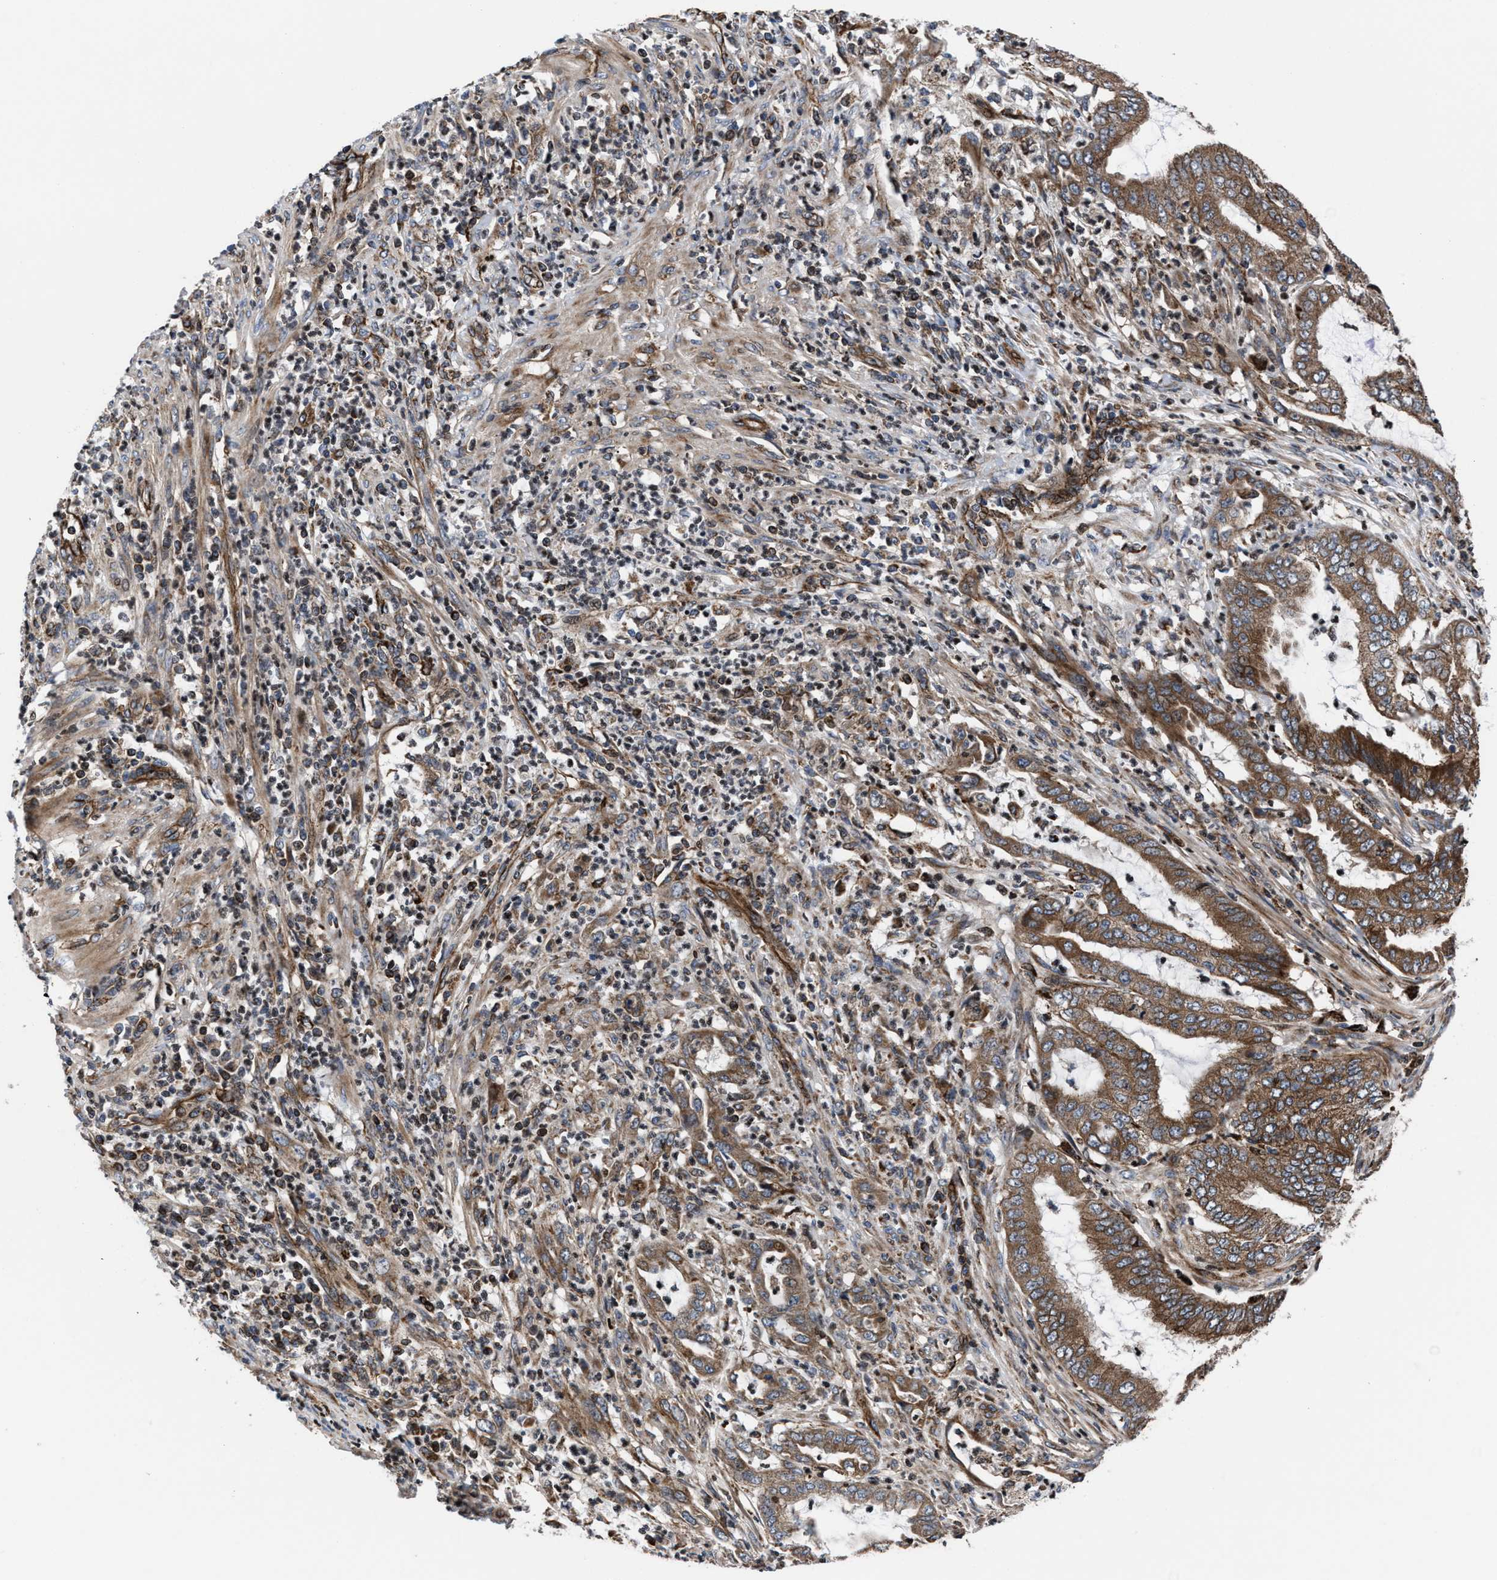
{"staining": {"intensity": "strong", "quantity": ">75%", "location": "cytoplasmic/membranous"}, "tissue": "endometrial cancer", "cell_type": "Tumor cells", "image_type": "cancer", "snomed": [{"axis": "morphology", "description": "Adenocarcinoma, NOS"}, {"axis": "topography", "description": "Endometrium"}], "caption": "An image of endometrial cancer stained for a protein reveals strong cytoplasmic/membranous brown staining in tumor cells. Immunohistochemistry (ihc) stains the protein in brown and the nuclei are stained blue.", "gene": "PRR15L", "patient": {"sex": "female", "age": 51}}